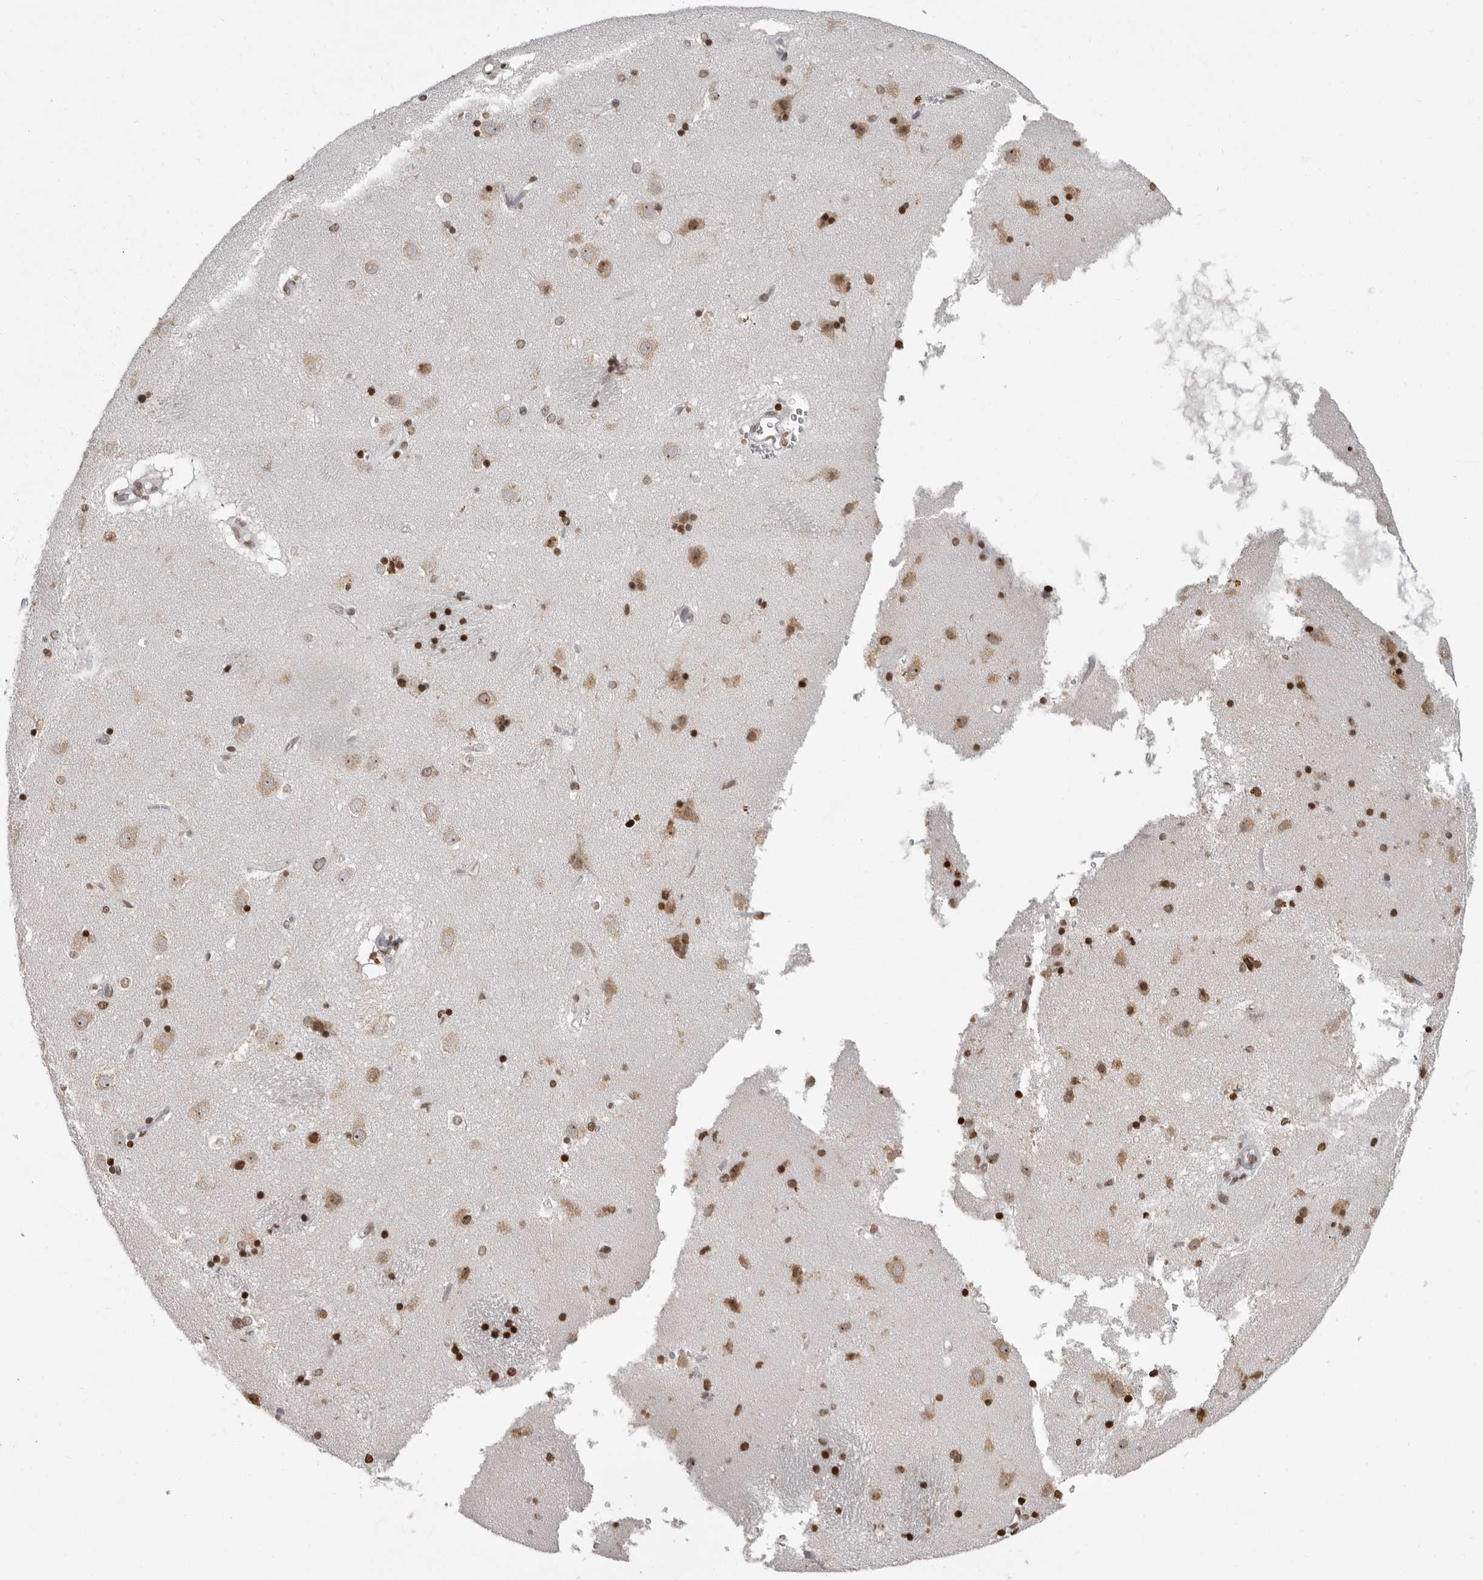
{"staining": {"intensity": "strong", "quantity": "25%-75%", "location": "cytoplasmic/membranous,nuclear"}, "tissue": "caudate", "cell_type": "Glial cells", "image_type": "normal", "snomed": [{"axis": "morphology", "description": "Normal tissue, NOS"}, {"axis": "topography", "description": "Lateral ventricle wall"}], "caption": "This micrograph displays immunohistochemistry (IHC) staining of benign caudate, with high strong cytoplasmic/membranous,nuclear expression in about 25%-75% of glial cells.", "gene": "WDR45", "patient": {"sex": "male", "age": 70}}